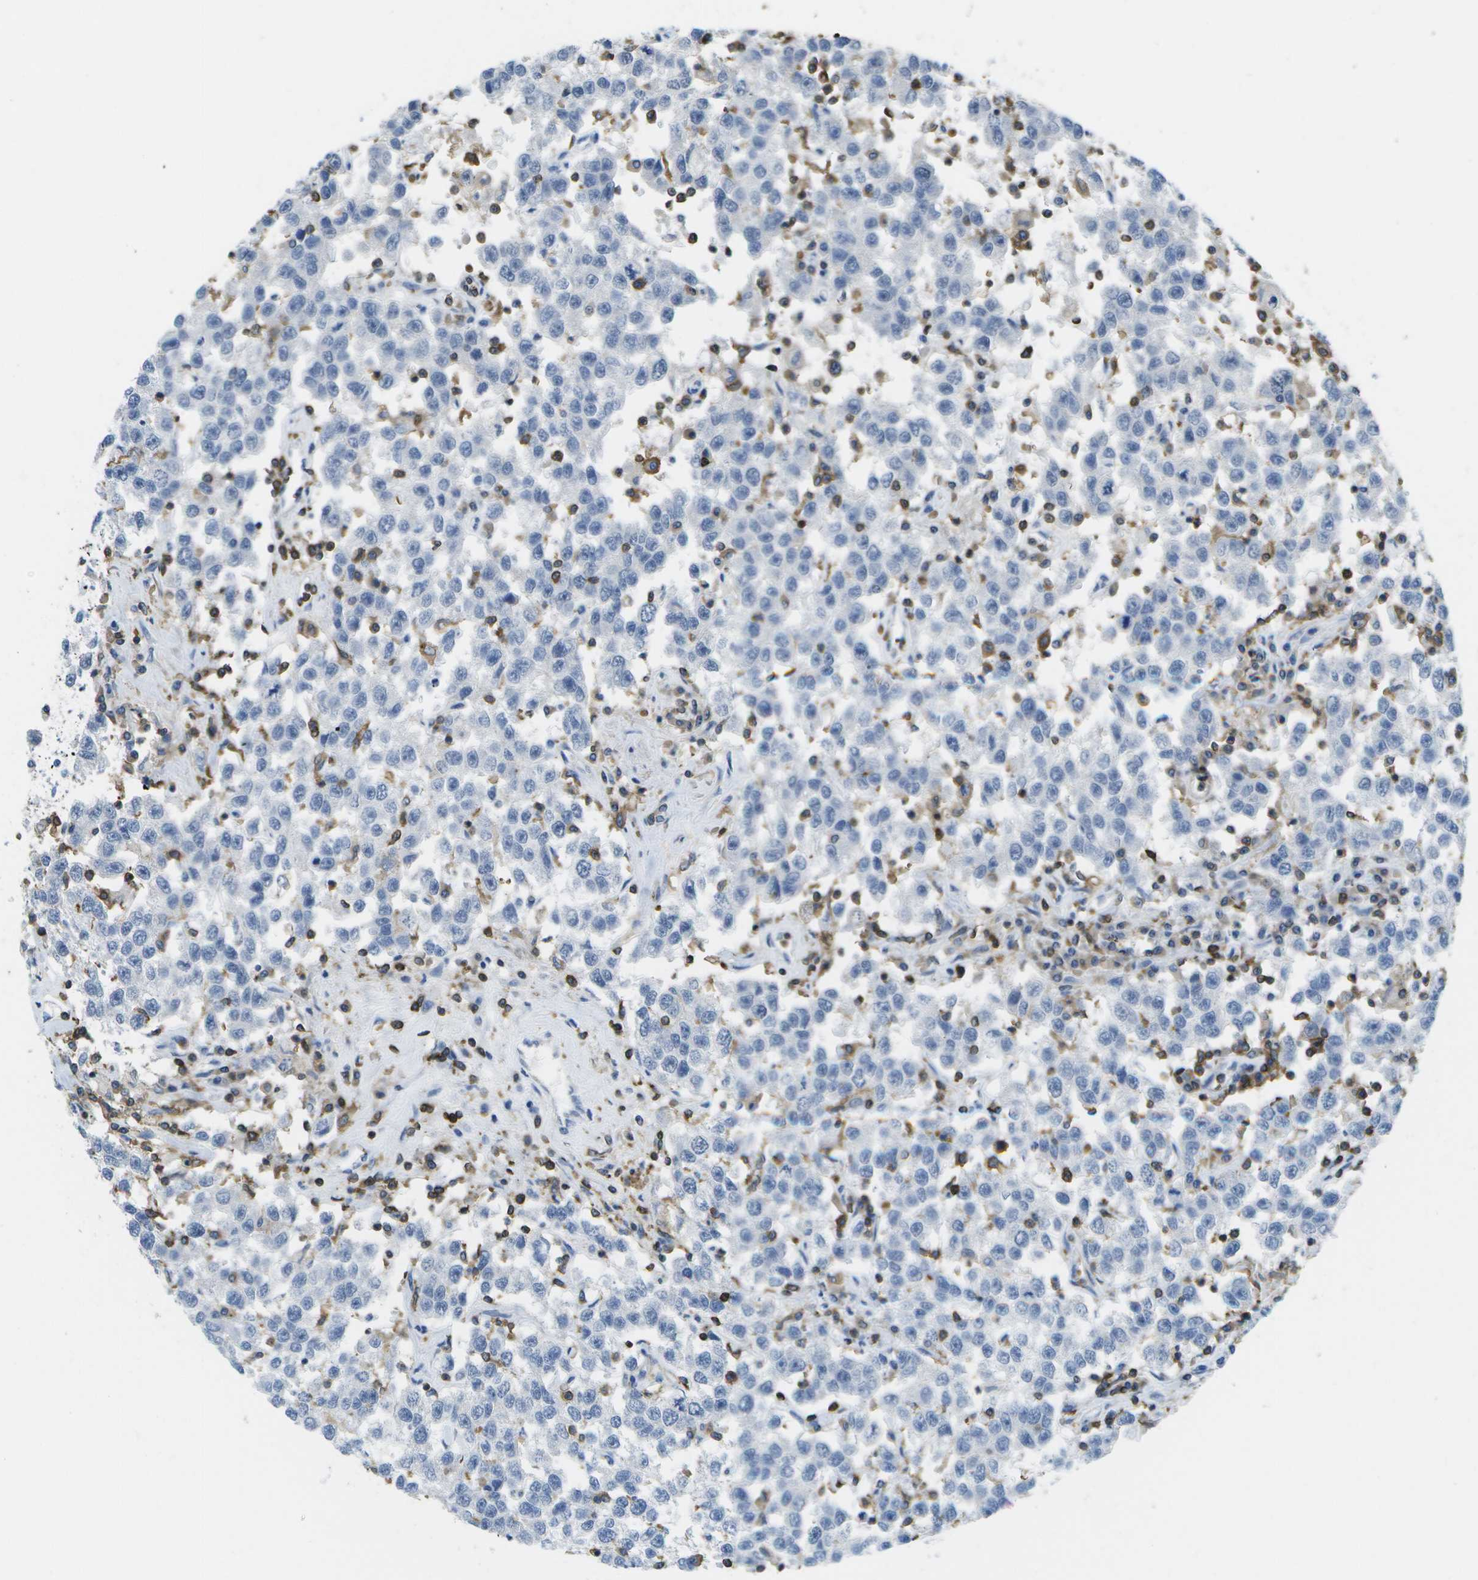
{"staining": {"intensity": "negative", "quantity": "none", "location": "none"}, "tissue": "testis cancer", "cell_type": "Tumor cells", "image_type": "cancer", "snomed": [{"axis": "morphology", "description": "Seminoma, NOS"}, {"axis": "topography", "description": "Testis"}], "caption": "Human testis cancer (seminoma) stained for a protein using IHC demonstrates no expression in tumor cells.", "gene": "RCSD1", "patient": {"sex": "male", "age": 41}}